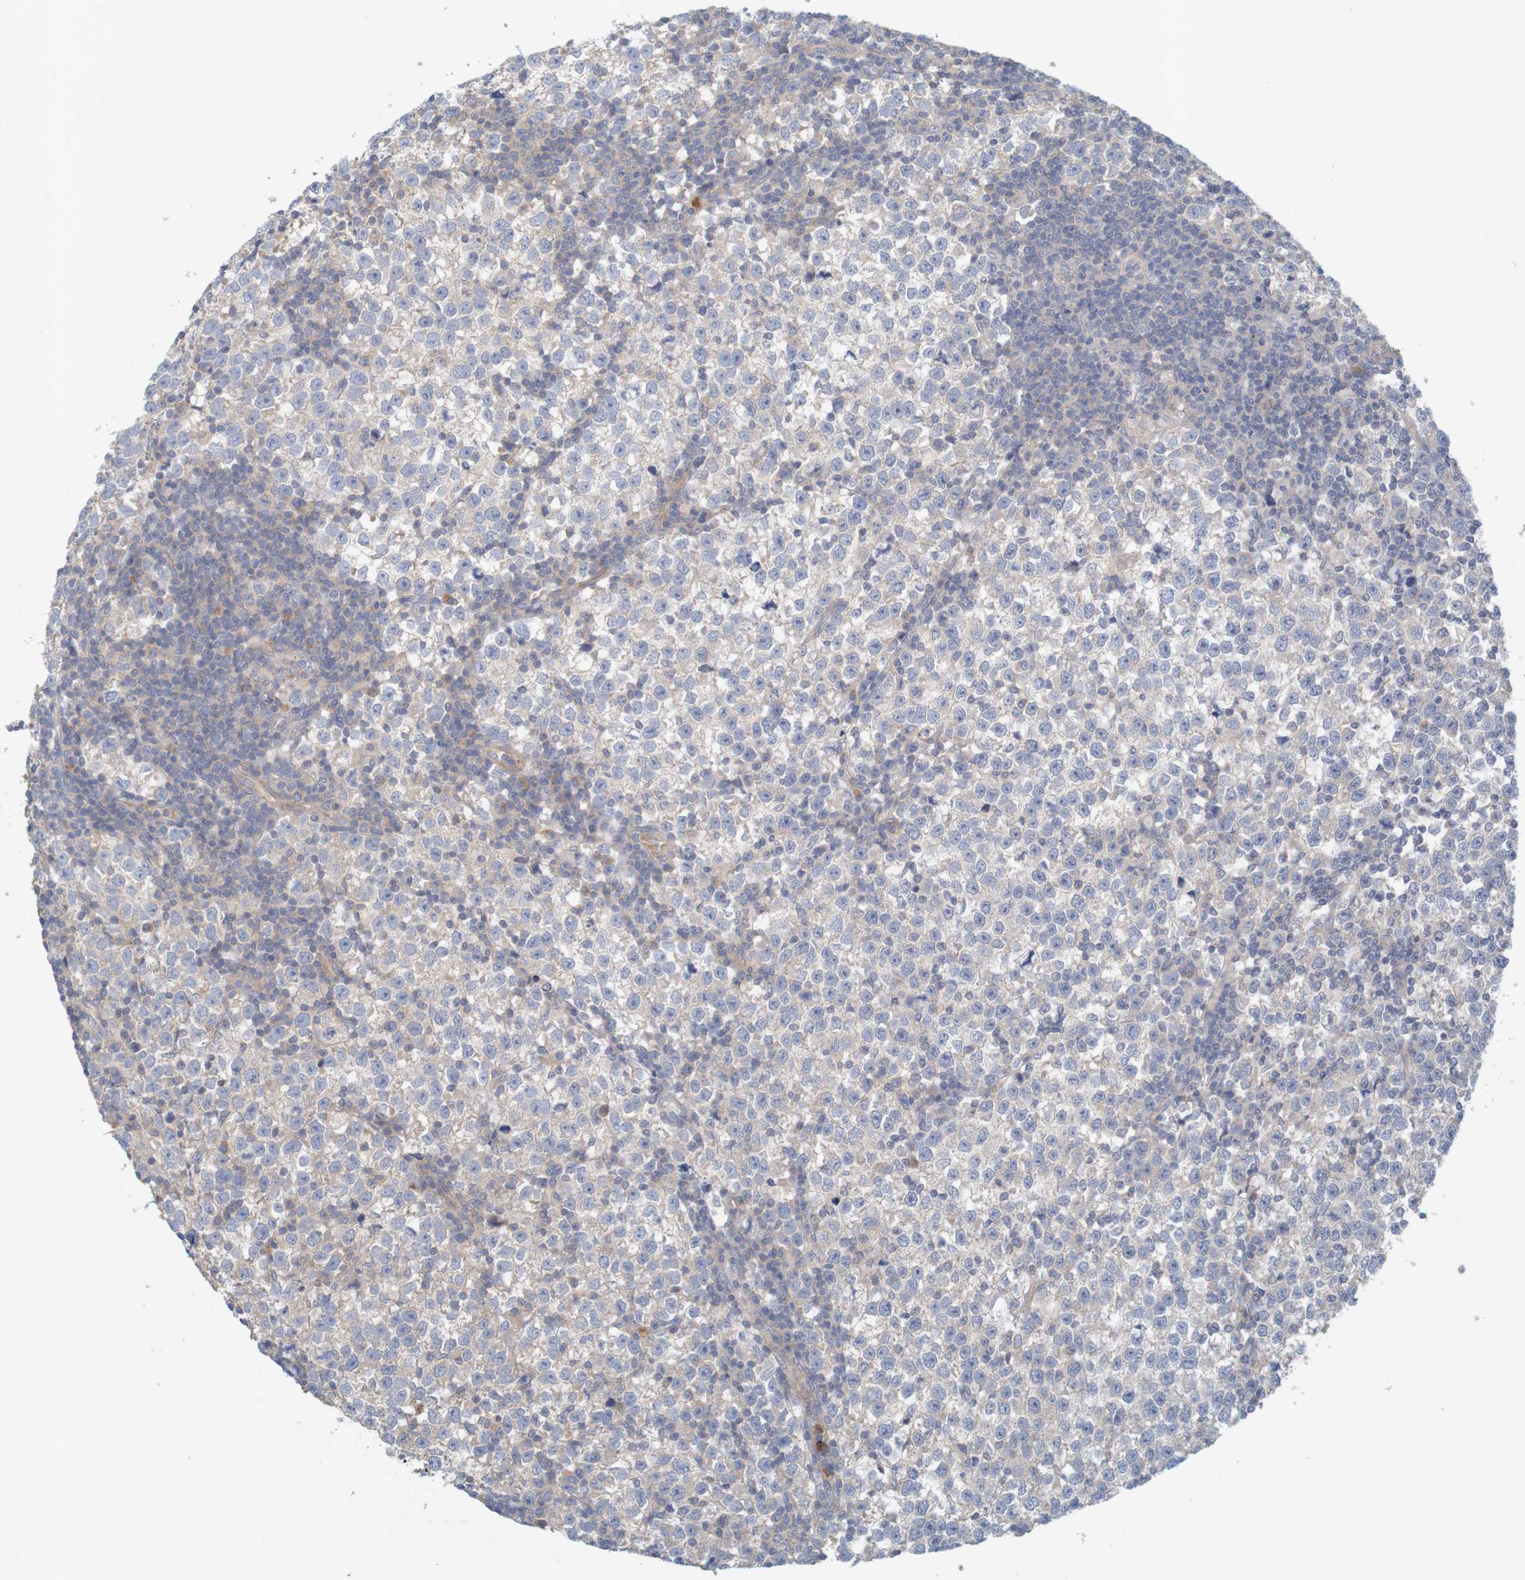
{"staining": {"intensity": "weak", "quantity": "<25%", "location": "cytoplasmic/membranous"}, "tissue": "testis cancer", "cell_type": "Tumor cells", "image_type": "cancer", "snomed": [{"axis": "morphology", "description": "Seminoma, NOS"}, {"axis": "topography", "description": "Testis"}], "caption": "DAB immunohistochemical staining of seminoma (testis) reveals no significant expression in tumor cells.", "gene": "KRT23", "patient": {"sex": "male", "age": 43}}